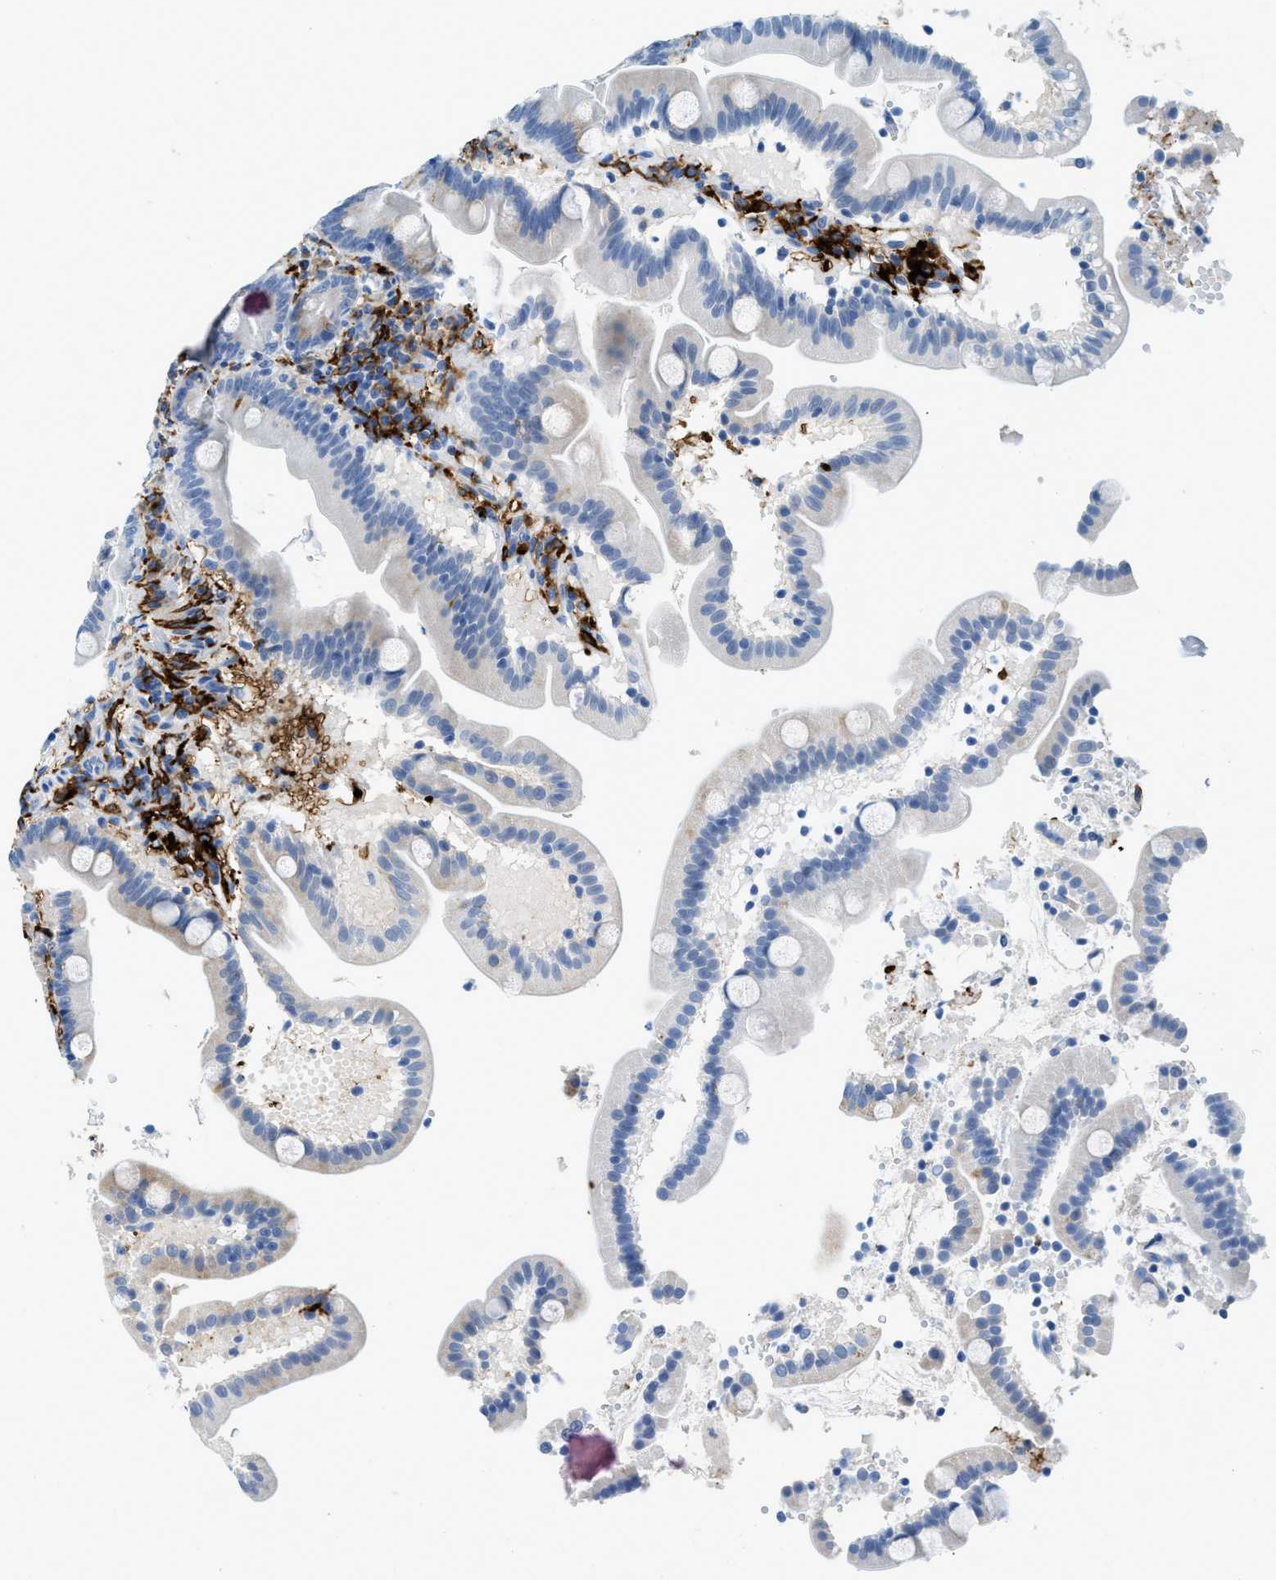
{"staining": {"intensity": "moderate", "quantity": "25%-75%", "location": "cytoplasmic/membranous"}, "tissue": "duodenum", "cell_type": "Glandular cells", "image_type": "normal", "snomed": [{"axis": "morphology", "description": "Normal tissue, NOS"}, {"axis": "topography", "description": "Duodenum"}], "caption": "Moderate cytoplasmic/membranous staining is seen in about 25%-75% of glandular cells in benign duodenum. The protein of interest is stained brown, and the nuclei are stained in blue (DAB (3,3'-diaminobenzidine) IHC with brightfield microscopy, high magnification).", "gene": "CD226", "patient": {"sex": "male", "age": 54}}